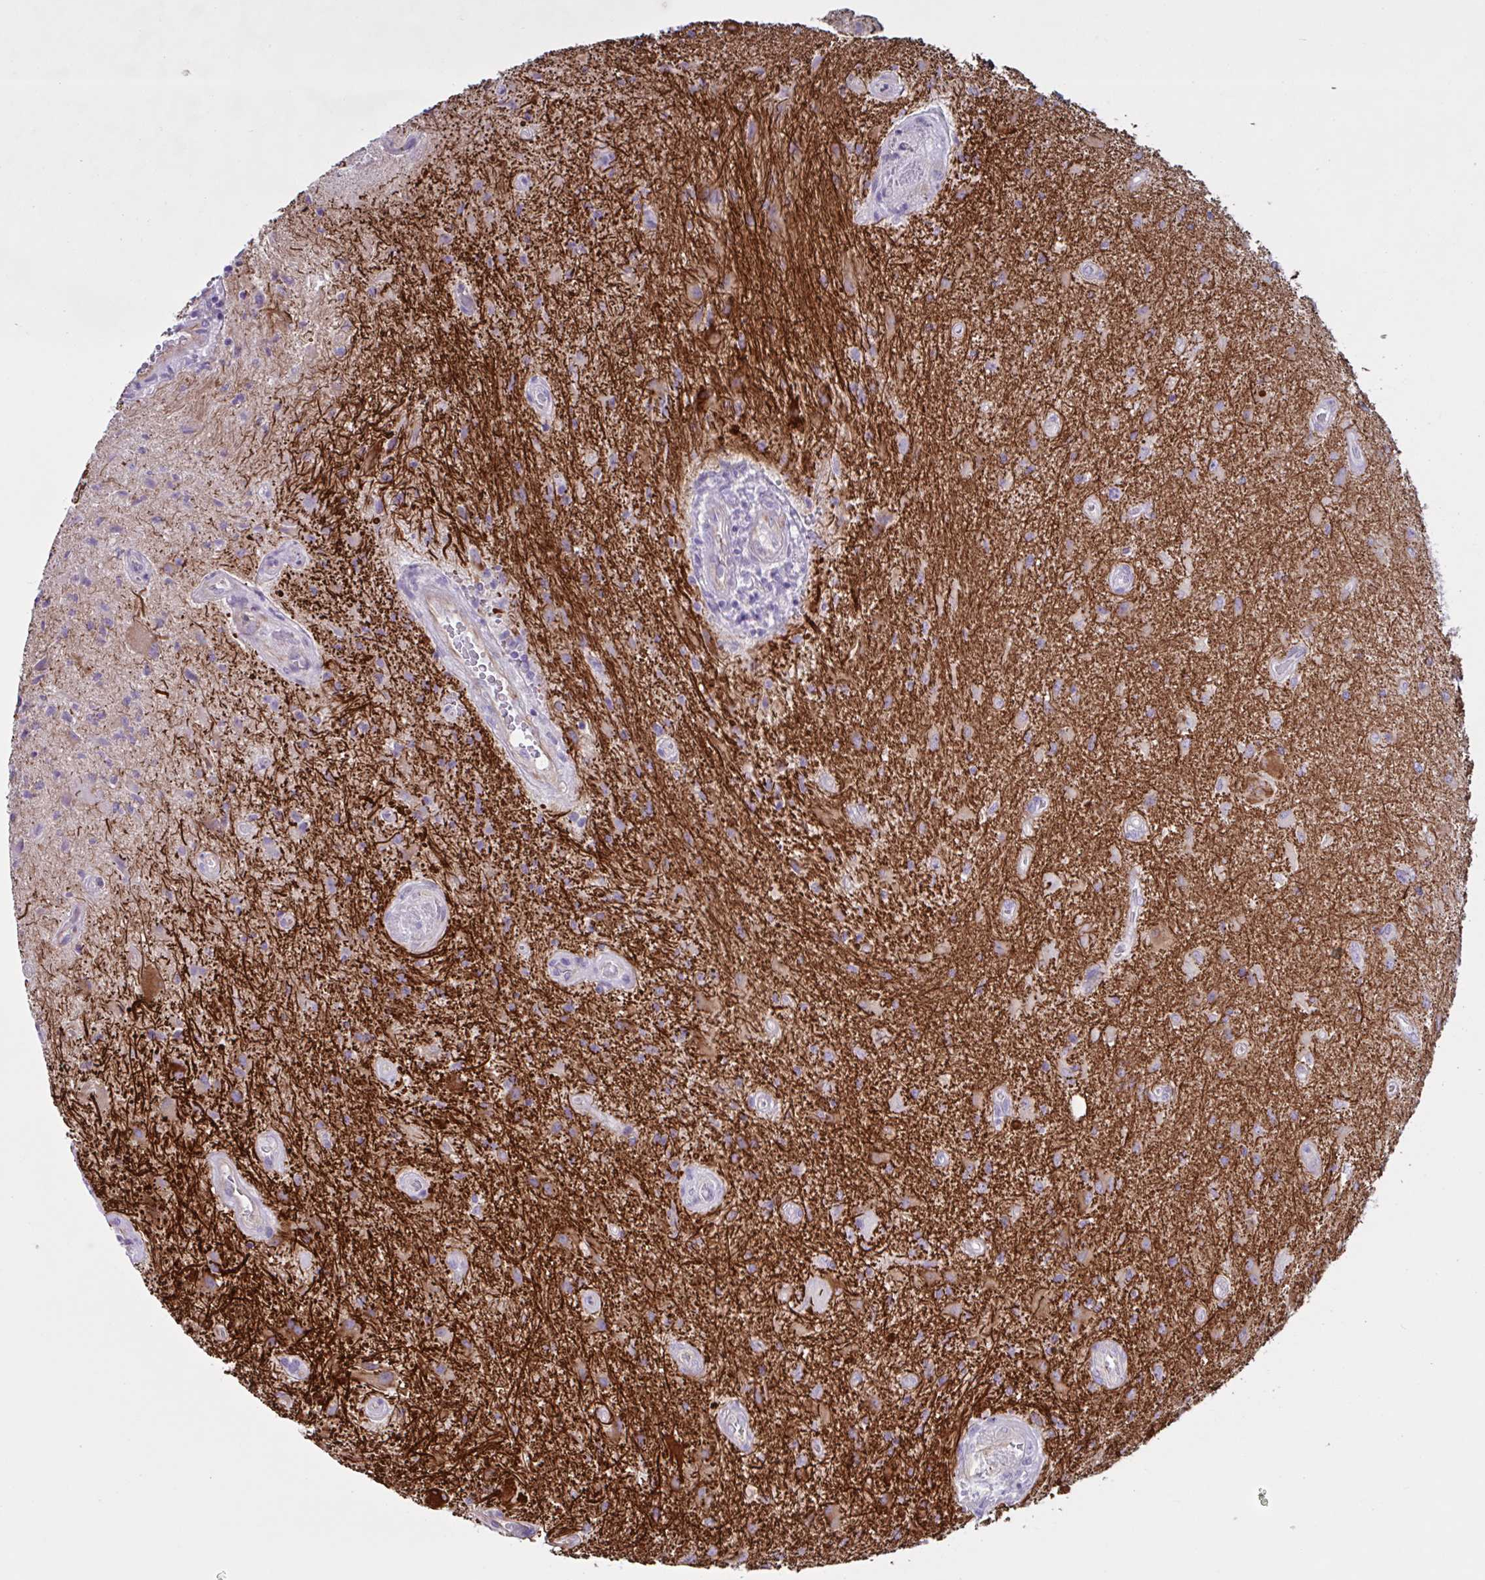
{"staining": {"intensity": "negative", "quantity": "none", "location": "none"}, "tissue": "glioma", "cell_type": "Tumor cells", "image_type": "cancer", "snomed": [{"axis": "morphology", "description": "Glioma, malignant, High grade"}, {"axis": "topography", "description": "Brain"}], "caption": "Tumor cells show no significant protein expression in glioma.", "gene": "TMEM86B", "patient": {"sex": "male", "age": 67}}